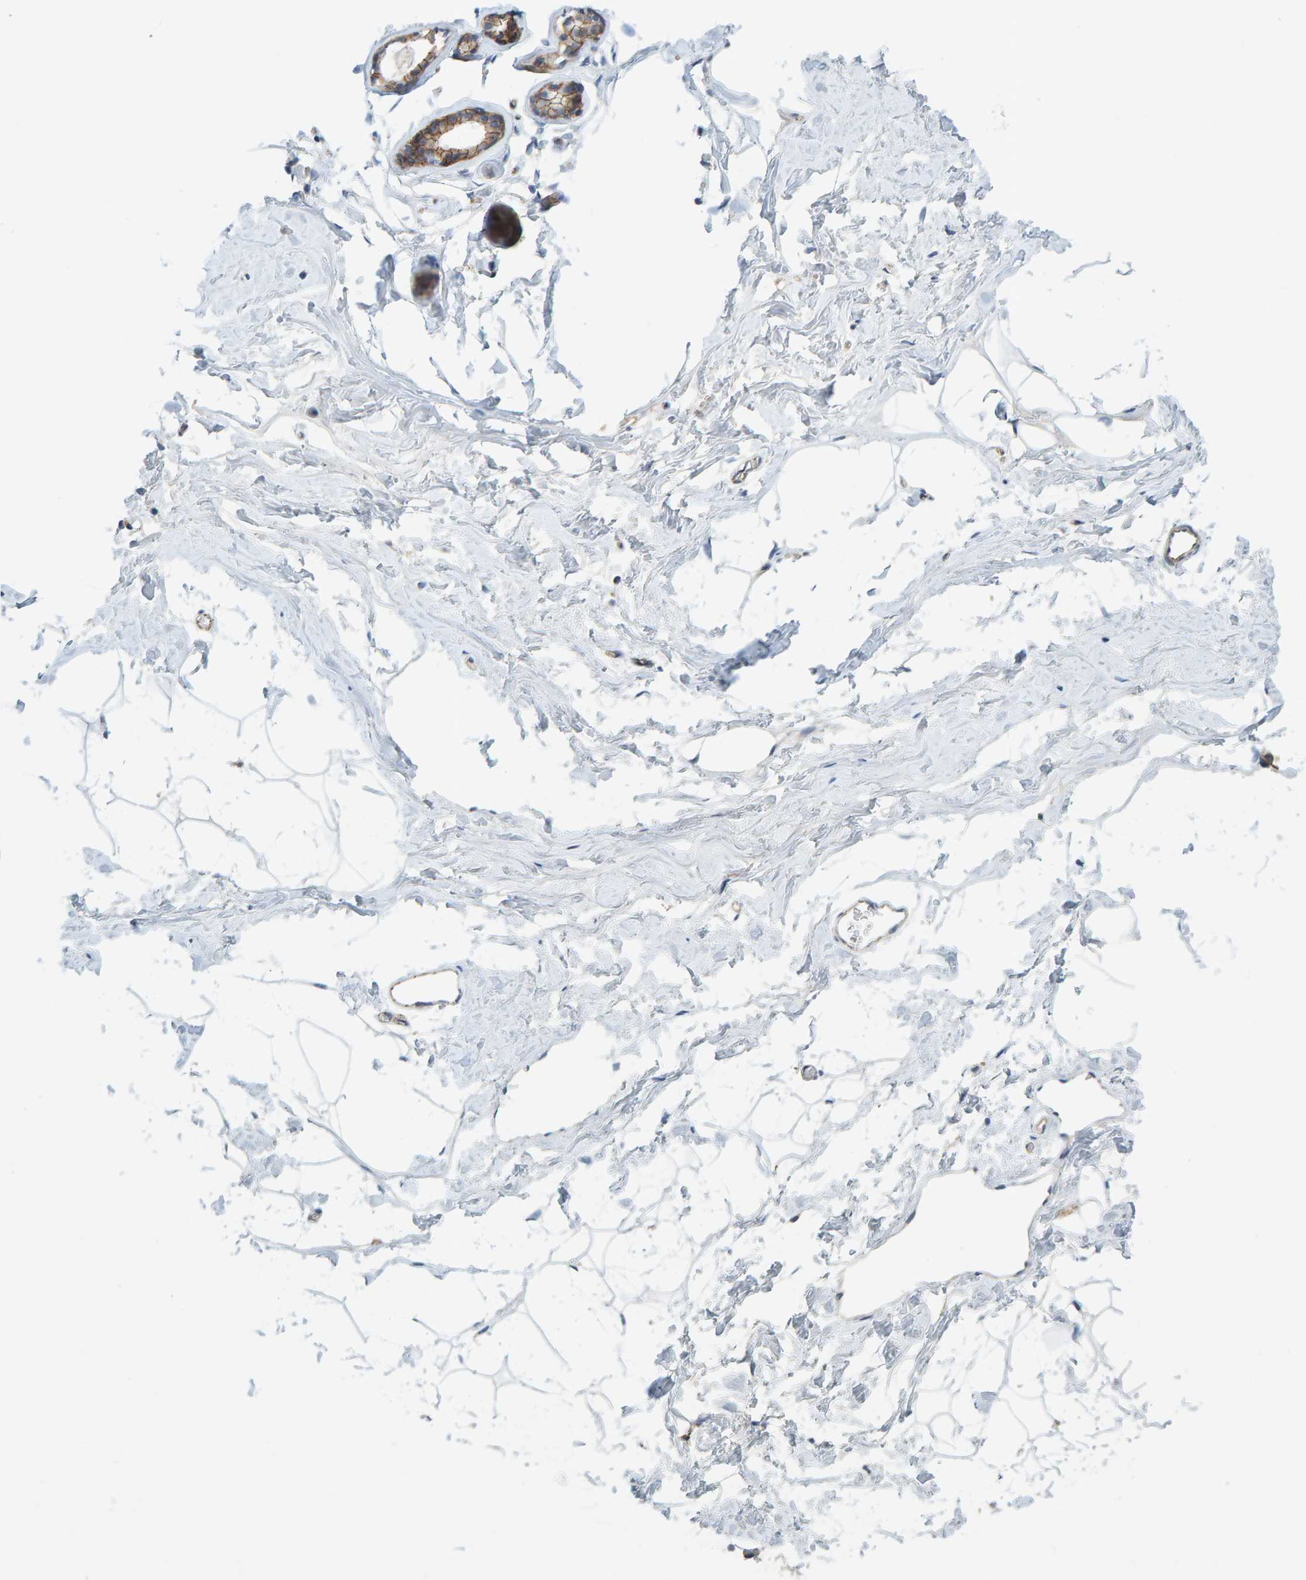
{"staining": {"intensity": "weak", "quantity": "<25%", "location": "cytoplasmic/membranous"}, "tissue": "adipose tissue", "cell_type": "Adipocytes", "image_type": "normal", "snomed": [{"axis": "morphology", "description": "Normal tissue, NOS"}, {"axis": "morphology", "description": "Fibrosis, NOS"}, {"axis": "topography", "description": "Breast"}, {"axis": "topography", "description": "Adipose tissue"}], "caption": "There is no significant staining in adipocytes of adipose tissue. (Stains: DAB (3,3'-diaminobenzidine) immunohistochemistry (IHC) with hematoxylin counter stain, Microscopy: brightfield microscopy at high magnification).", "gene": "KRBA2", "patient": {"sex": "female", "age": 39}}